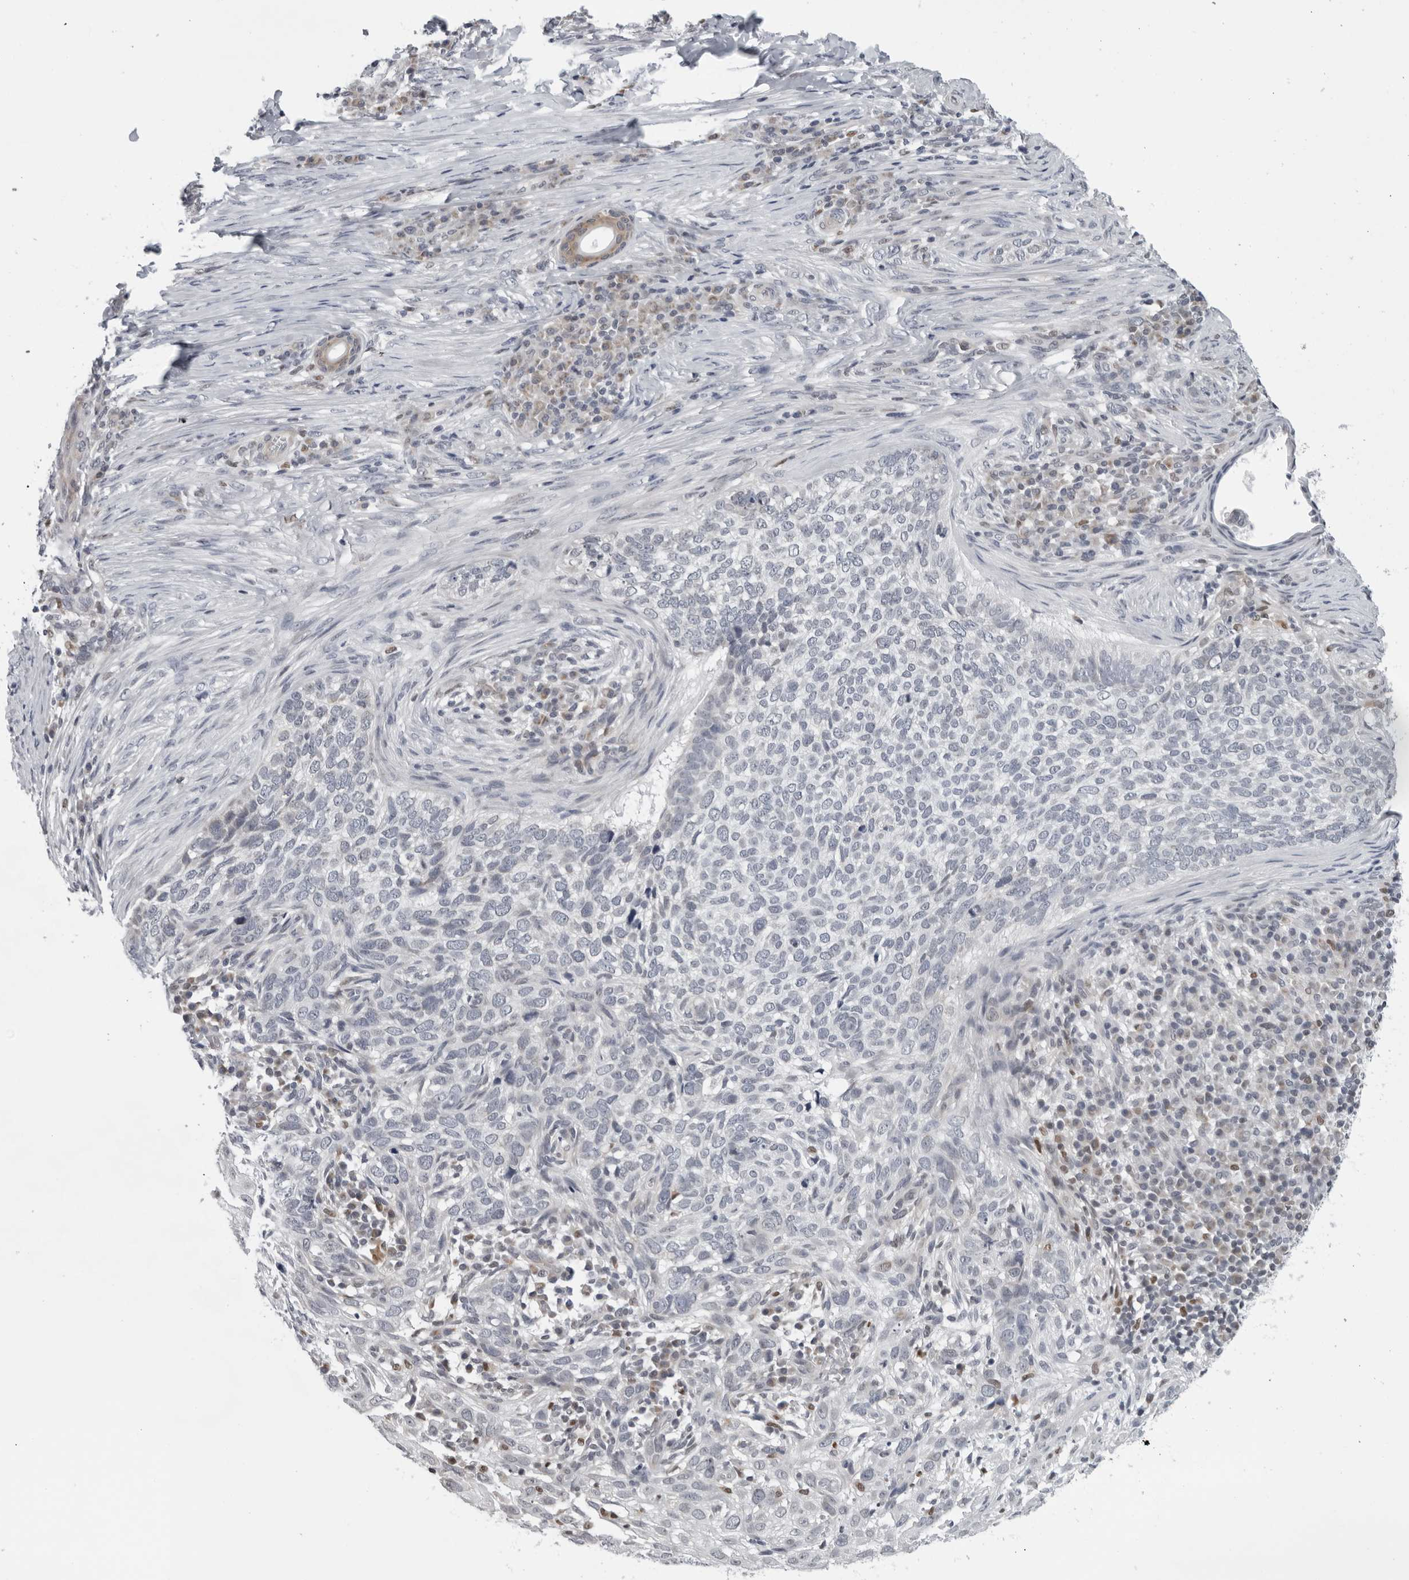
{"staining": {"intensity": "negative", "quantity": "none", "location": "none"}, "tissue": "skin cancer", "cell_type": "Tumor cells", "image_type": "cancer", "snomed": [{"axis": "morphology", "description": "Basal cell carcinoma"}, {"axis": "topography", "description": "Skin"}], "caption": "Tumor cells show no significant protein expression in skin cancer (basal cell carcinoma).", "gene": "CPT2", "patient": {"sex": "female", "age": 64}}